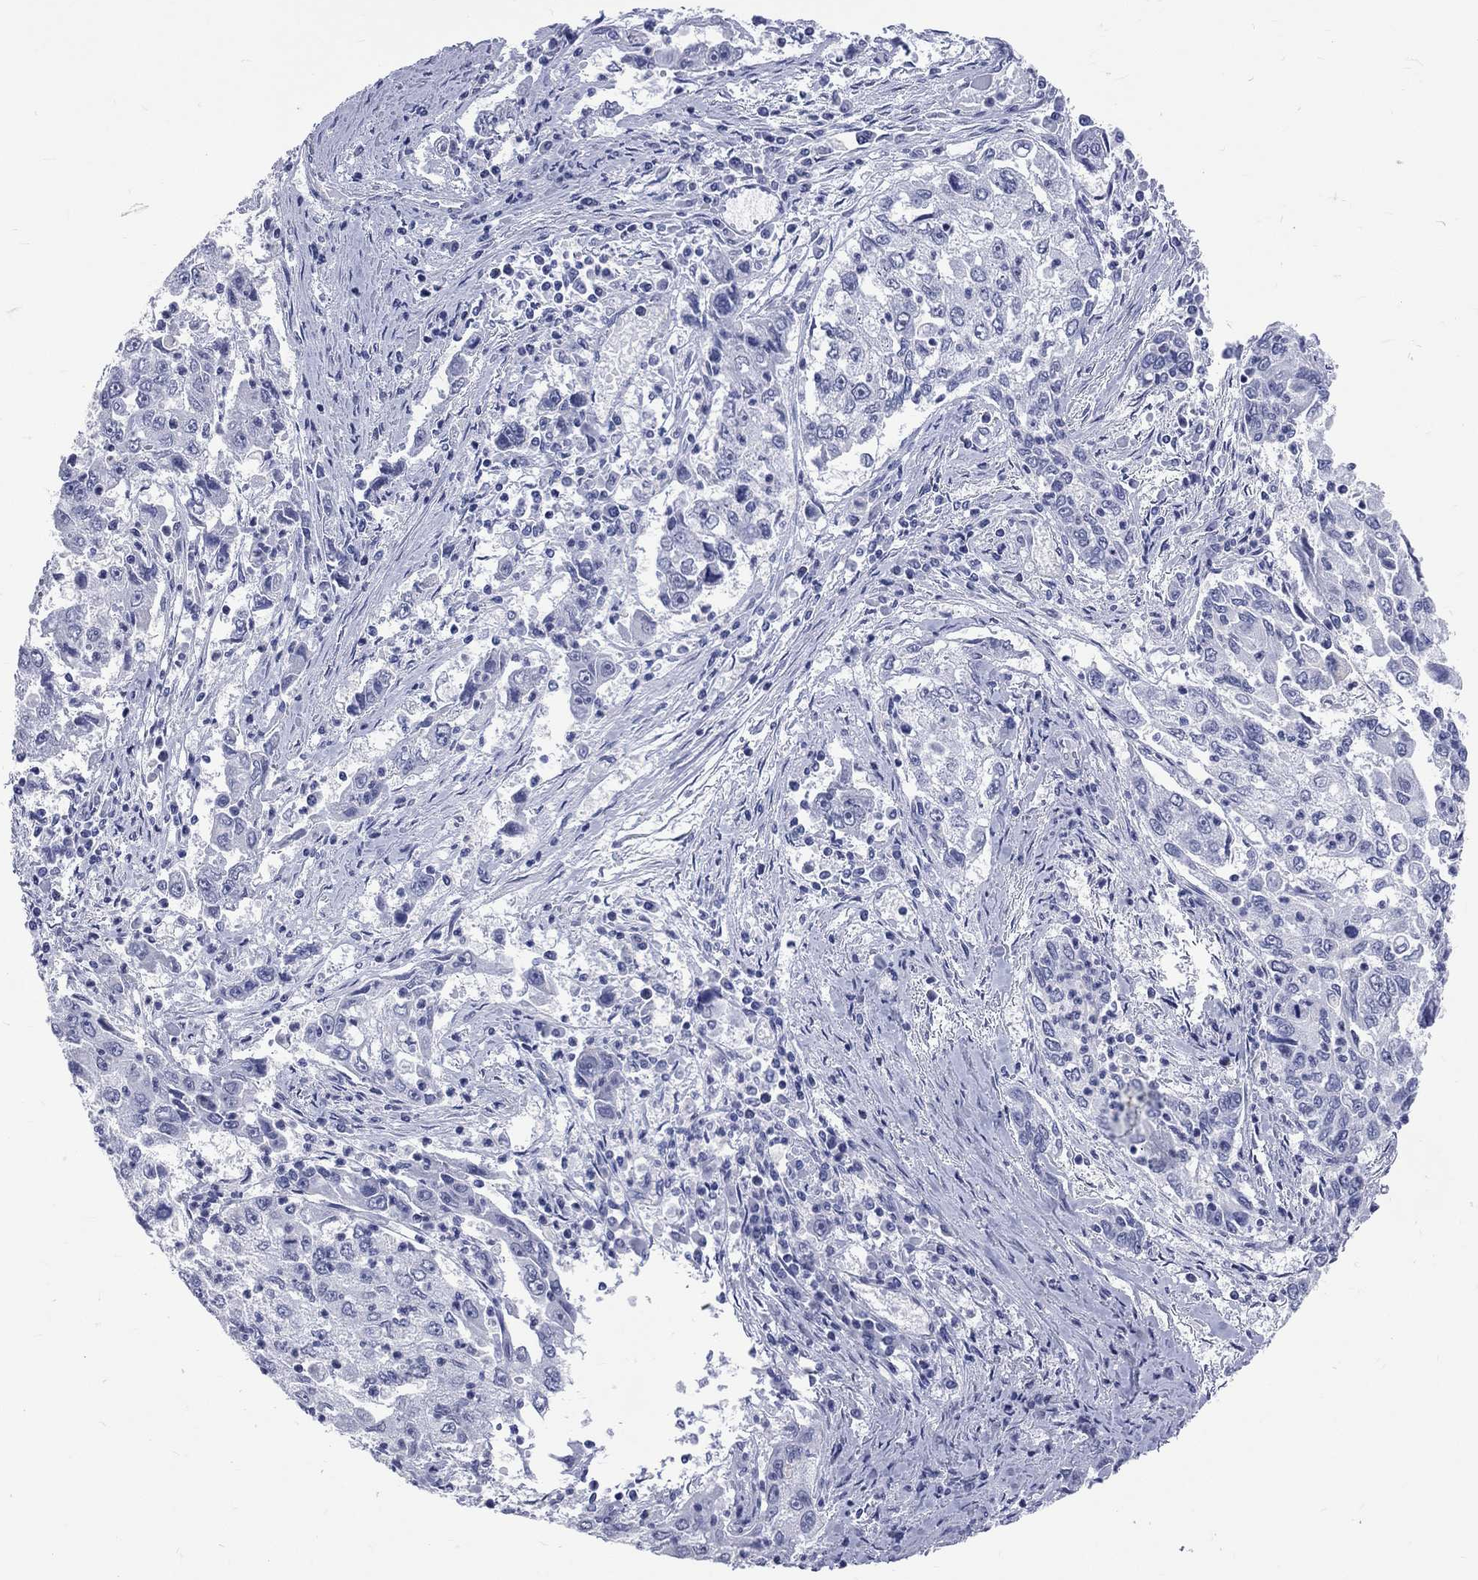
{"staining": {"intensity": "negative", "quantity": "none", "location": "none"}, "tissue": "cervical cancer", "cell_type": "Tumor cells", "image_type": "cancer", "snomed": [{"axis": "morphology", "description": "Squamous cell carcinoma, NOS"}, {"axis": "topography", "description": "Cervix"}], "caption": "Squamous cell carcinoma (cervical) stained for a protein using immunohistochemistry reveals no positivity tumor cells.", "gene": "MLLT10", "patient": {"sex": "female", "age": 36}}